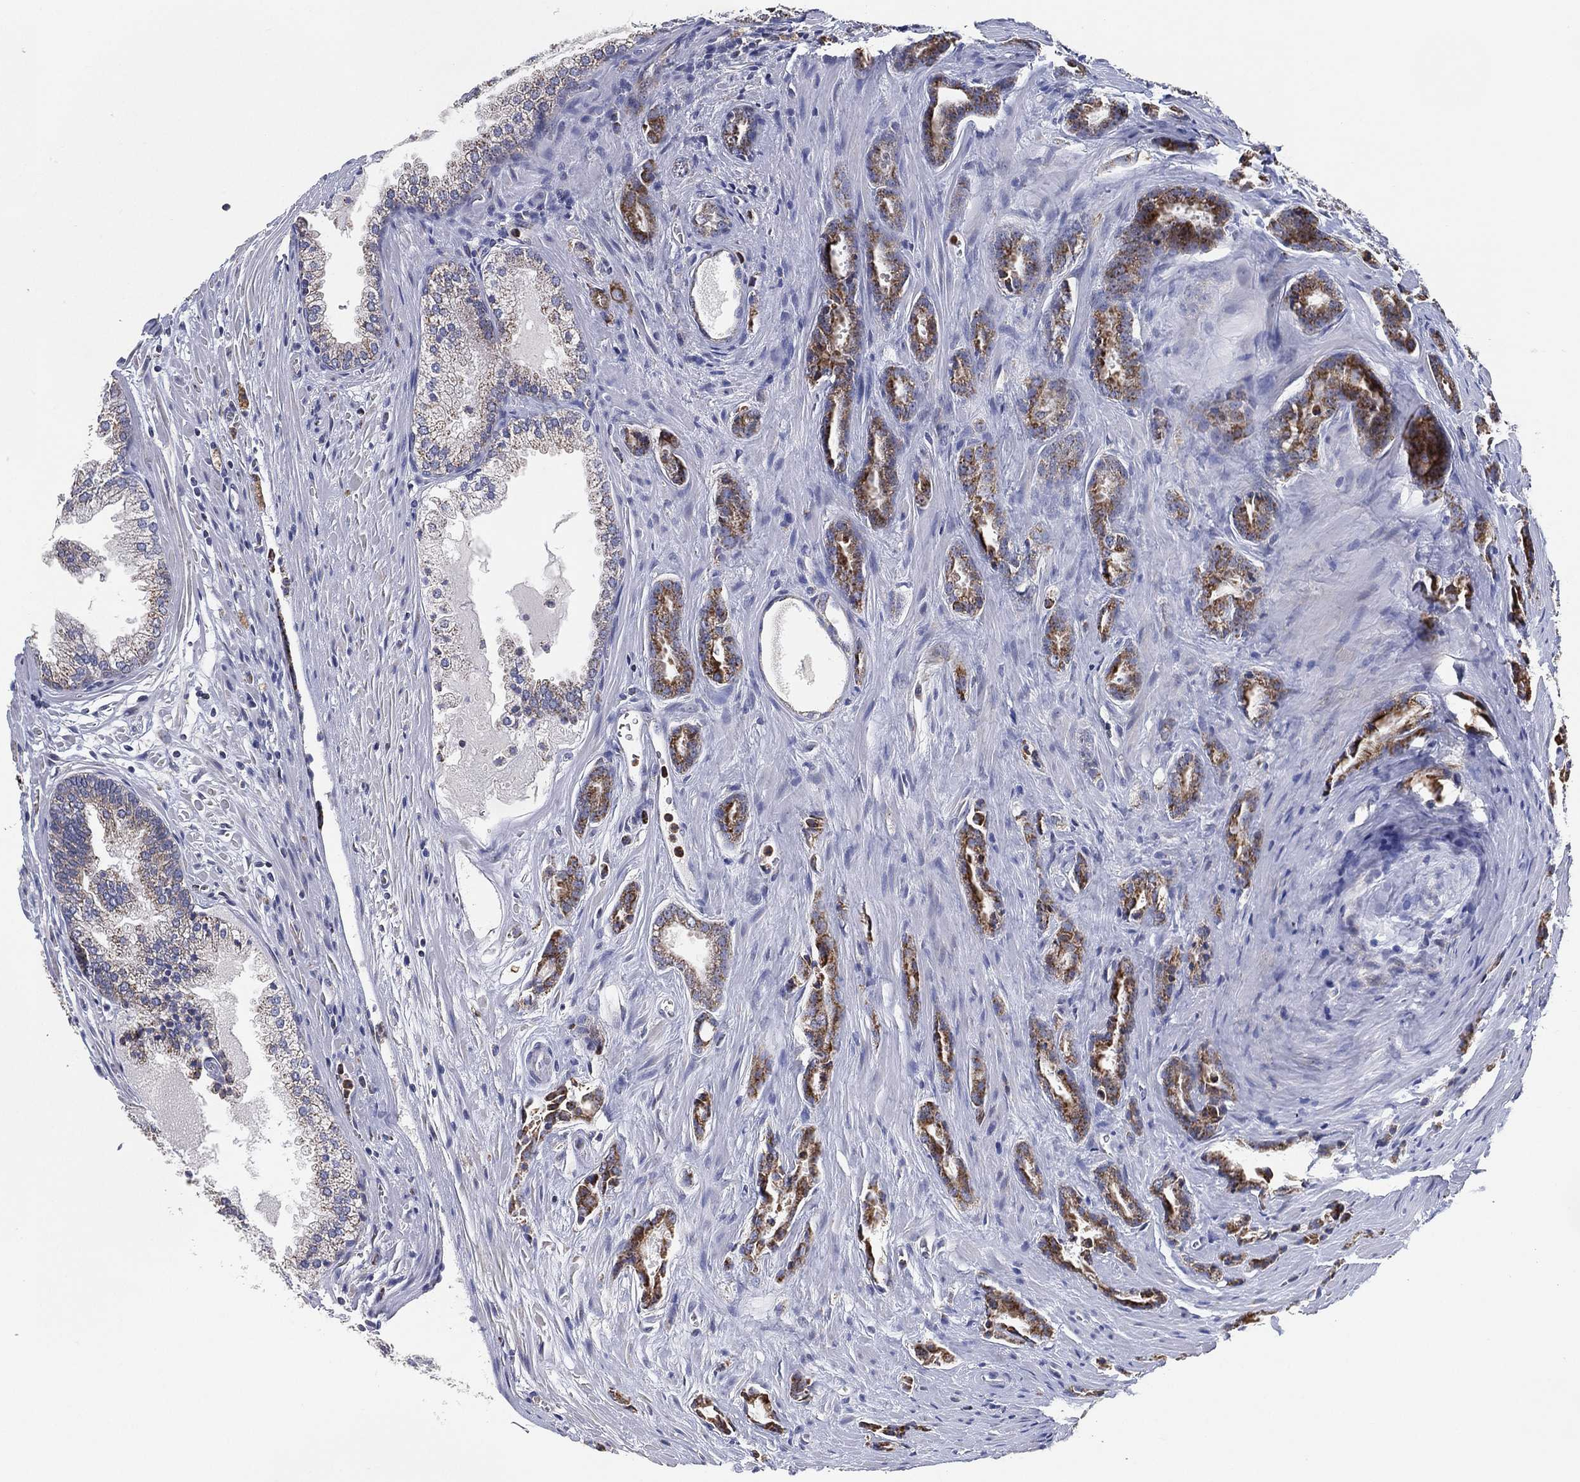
{"staining": {"intensity": "strong", "quantity": "<25%", "location": "cytoplasmic/membranous"}, "tissue": "prostate cancer", "cell_type": "Tumor cells", "image_type": "cancer", "snomed": [{"axis": "morphology", "description": "Adenocarcinoma, NOS"}, {"axis": "morphology", "description": "Adenocarcinoma, High grade"}, {"axis": "topography", "description": "Prostate"}], "caption": "Immunohistochemical staining of human prostate cancer (adenocarcinoma (high-grade)) shows medium levels of strong cytoplasmic/membranous protein expression in approximately <25% of tumor cells. Ihc stains the protein of interest in brown and the nuclei are stained blue.", "gene": "GCAT", "patient": {"sex": "male", "age": 70}}